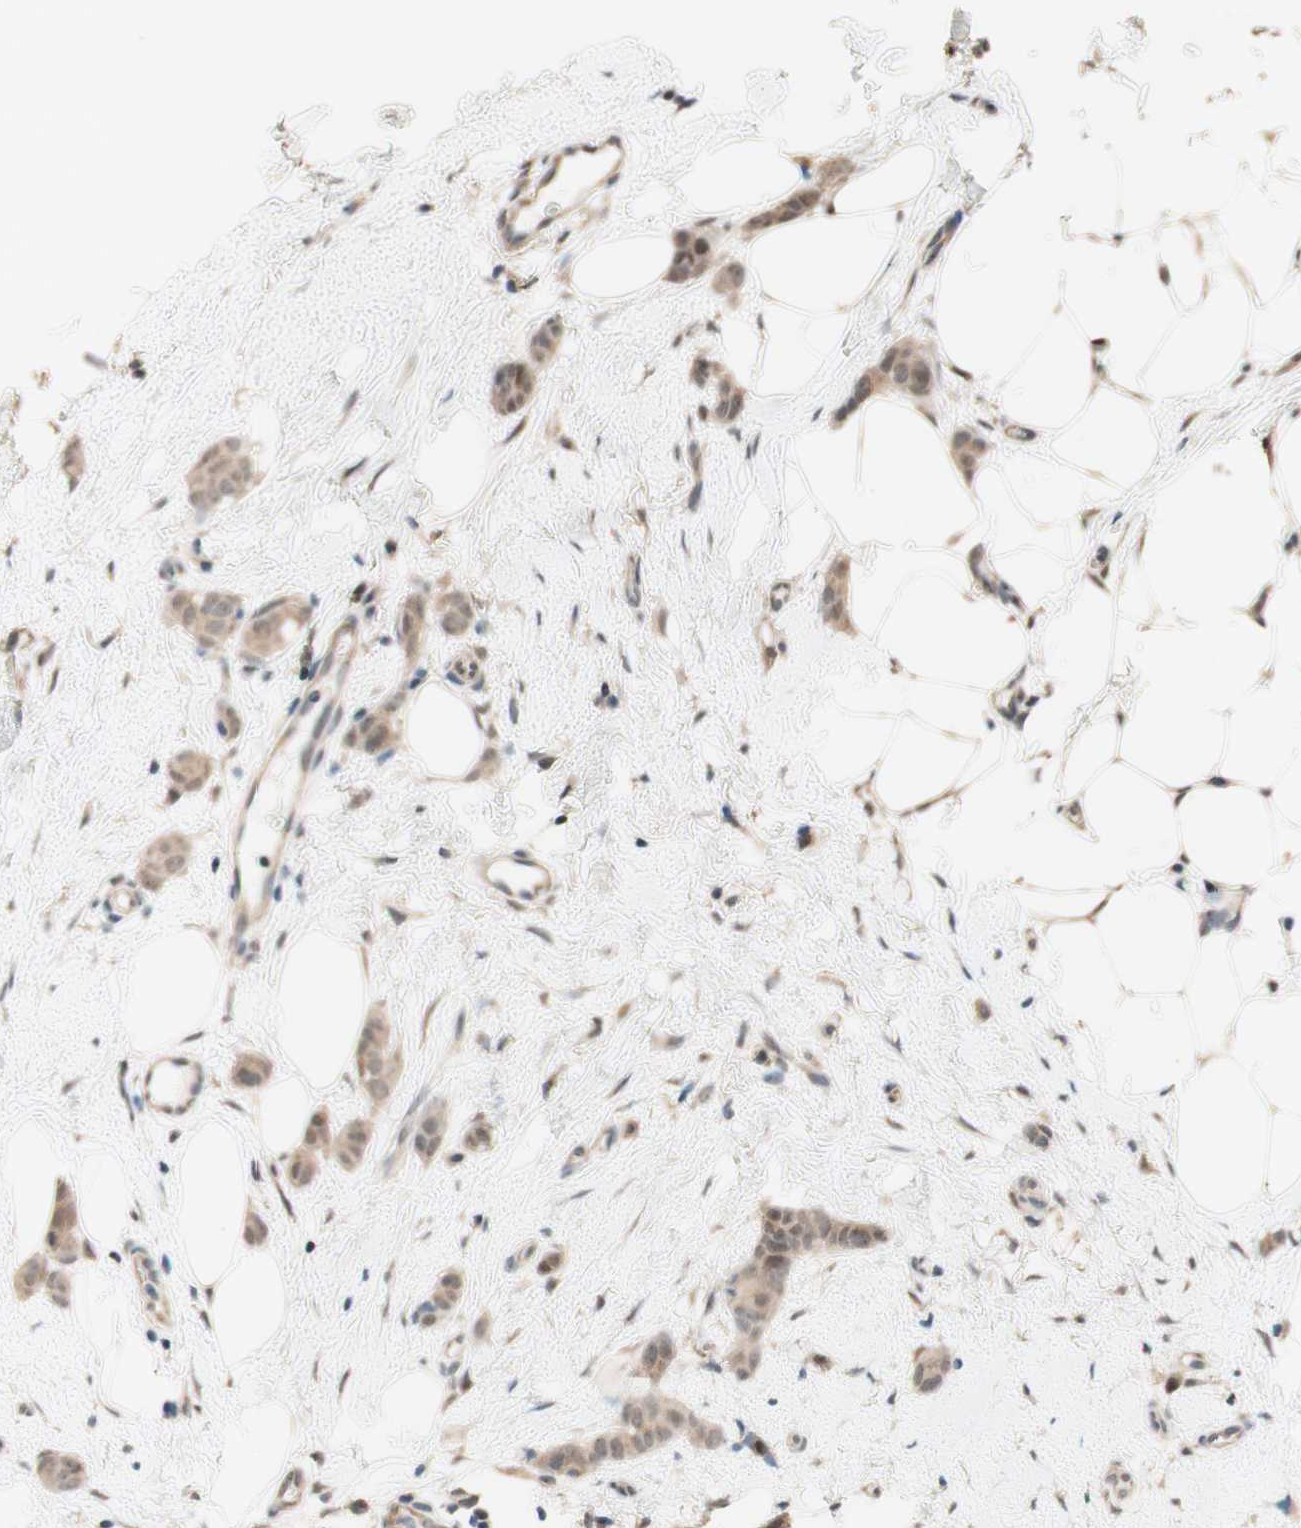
{"staining": {"intensity": "weak", "quantity": ">75%", "location": "cytoplasmic/membranous"}, "tissue": "breast cancer", "cell_type": "Tumor cells", "image_type": "cancer", "snomed": [{"axis": "morphology", "description": "Lobular carcinoma"}, {"axis": "topography", "description": "Skin"}, {"axis": "topography", "description": "Breast"}], "caption": "Immunohistochemical staining of breast lobular carcinoma exhibits weak cytoplasmic/membranous protein expression in about >75% of tumor cells.", "gene": "CCNC", "patient": {"sex": "female", "age": 46}}